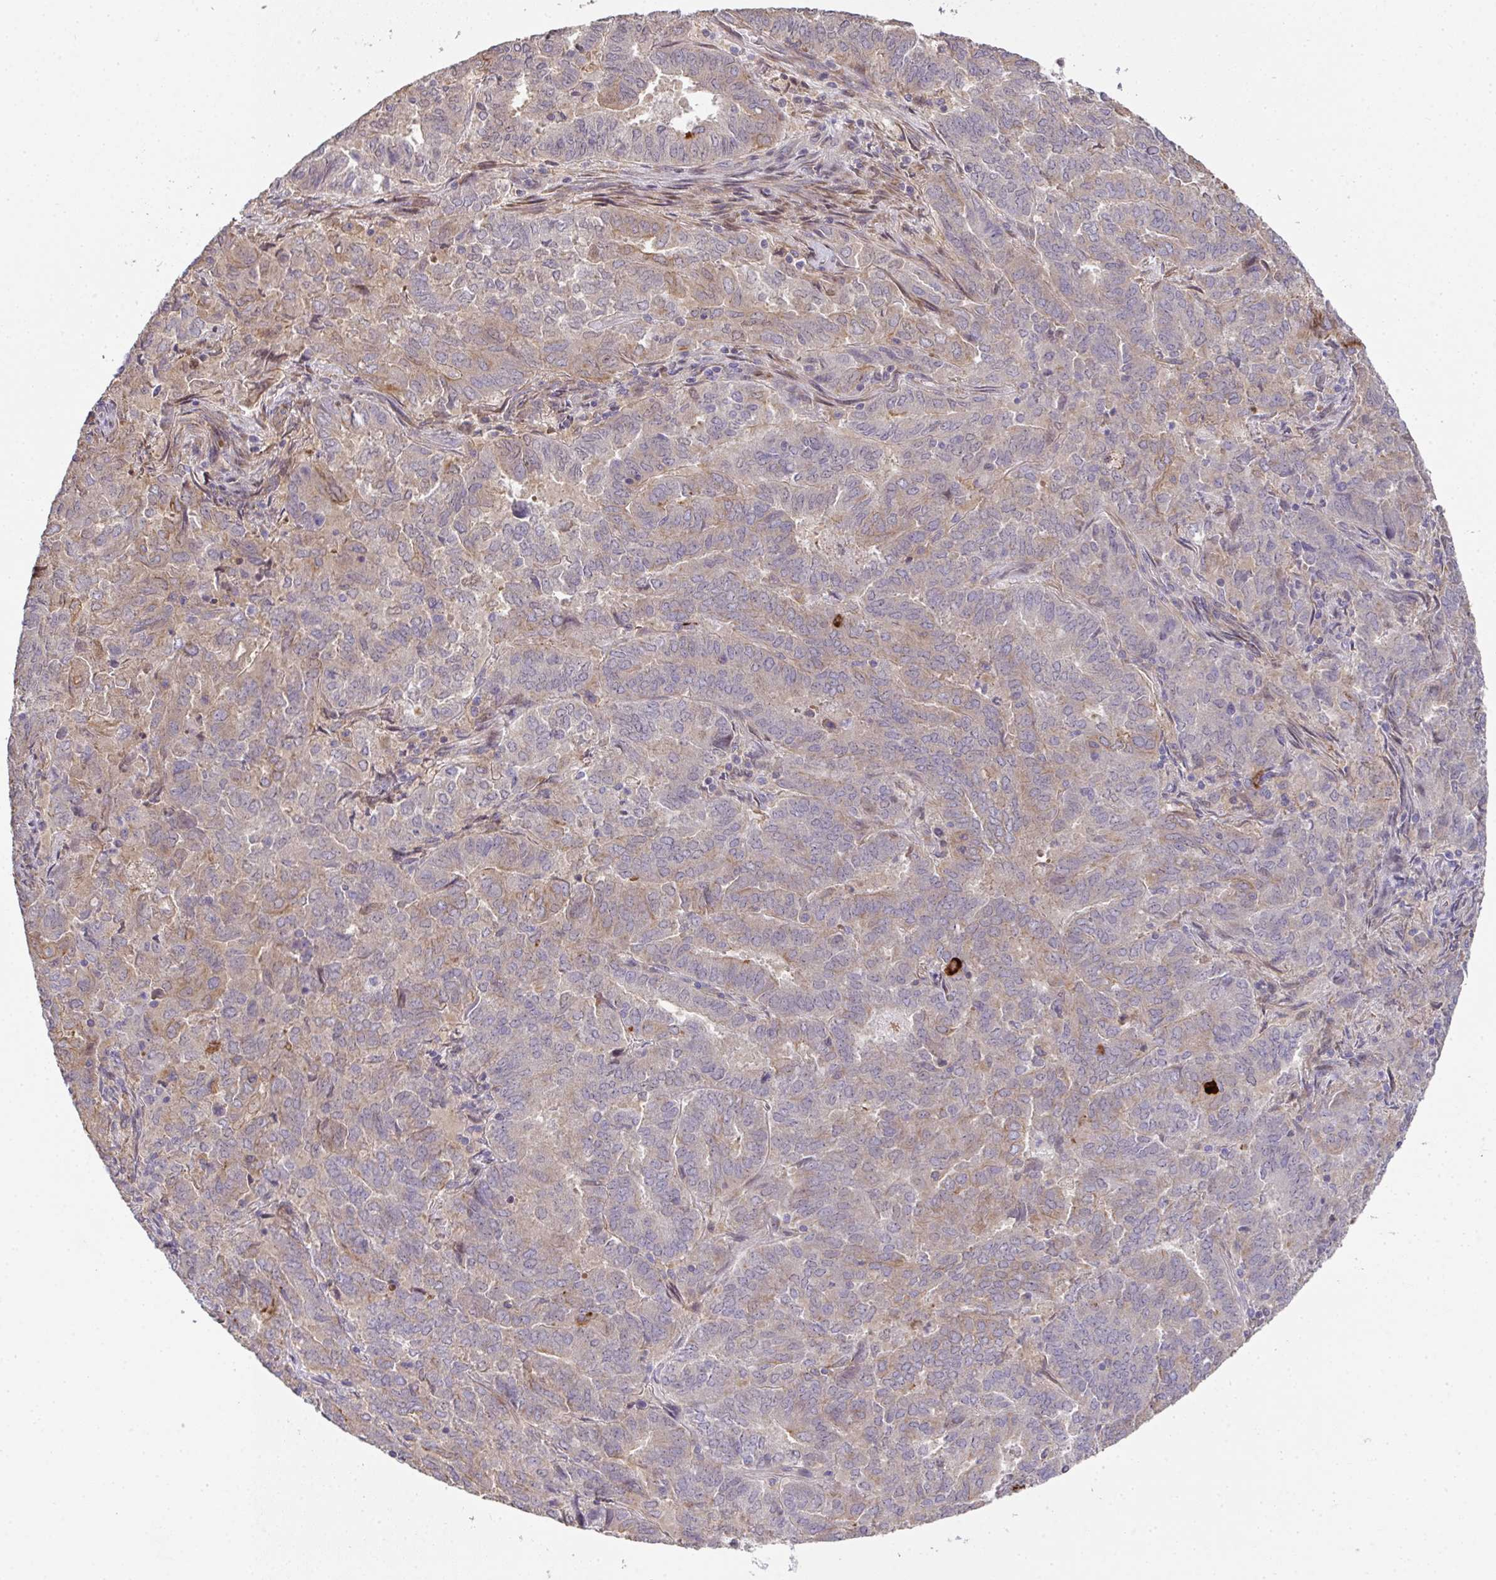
{"staining": {"intensity": "moderate", "quantity": "<25%", "location": "cytoplasmic/membranous"}, "tissue": "endometrial cancer", "cell_type": "Tumor cells", "image_type": "cancer", "snomed": [{"axis": "morphology", "description": "Adenocarcinoma, NOS"}, {"axis": "topography", "description": "Endometrium"}], "caption": "Protein staining of endometrial cancer tissue displays moderate cytoplasmic/membranous expression in approximately <25% of tumor cells.", "gene": "EEF1AKMT1", "patient": {"sex": "female", "age": 72}}